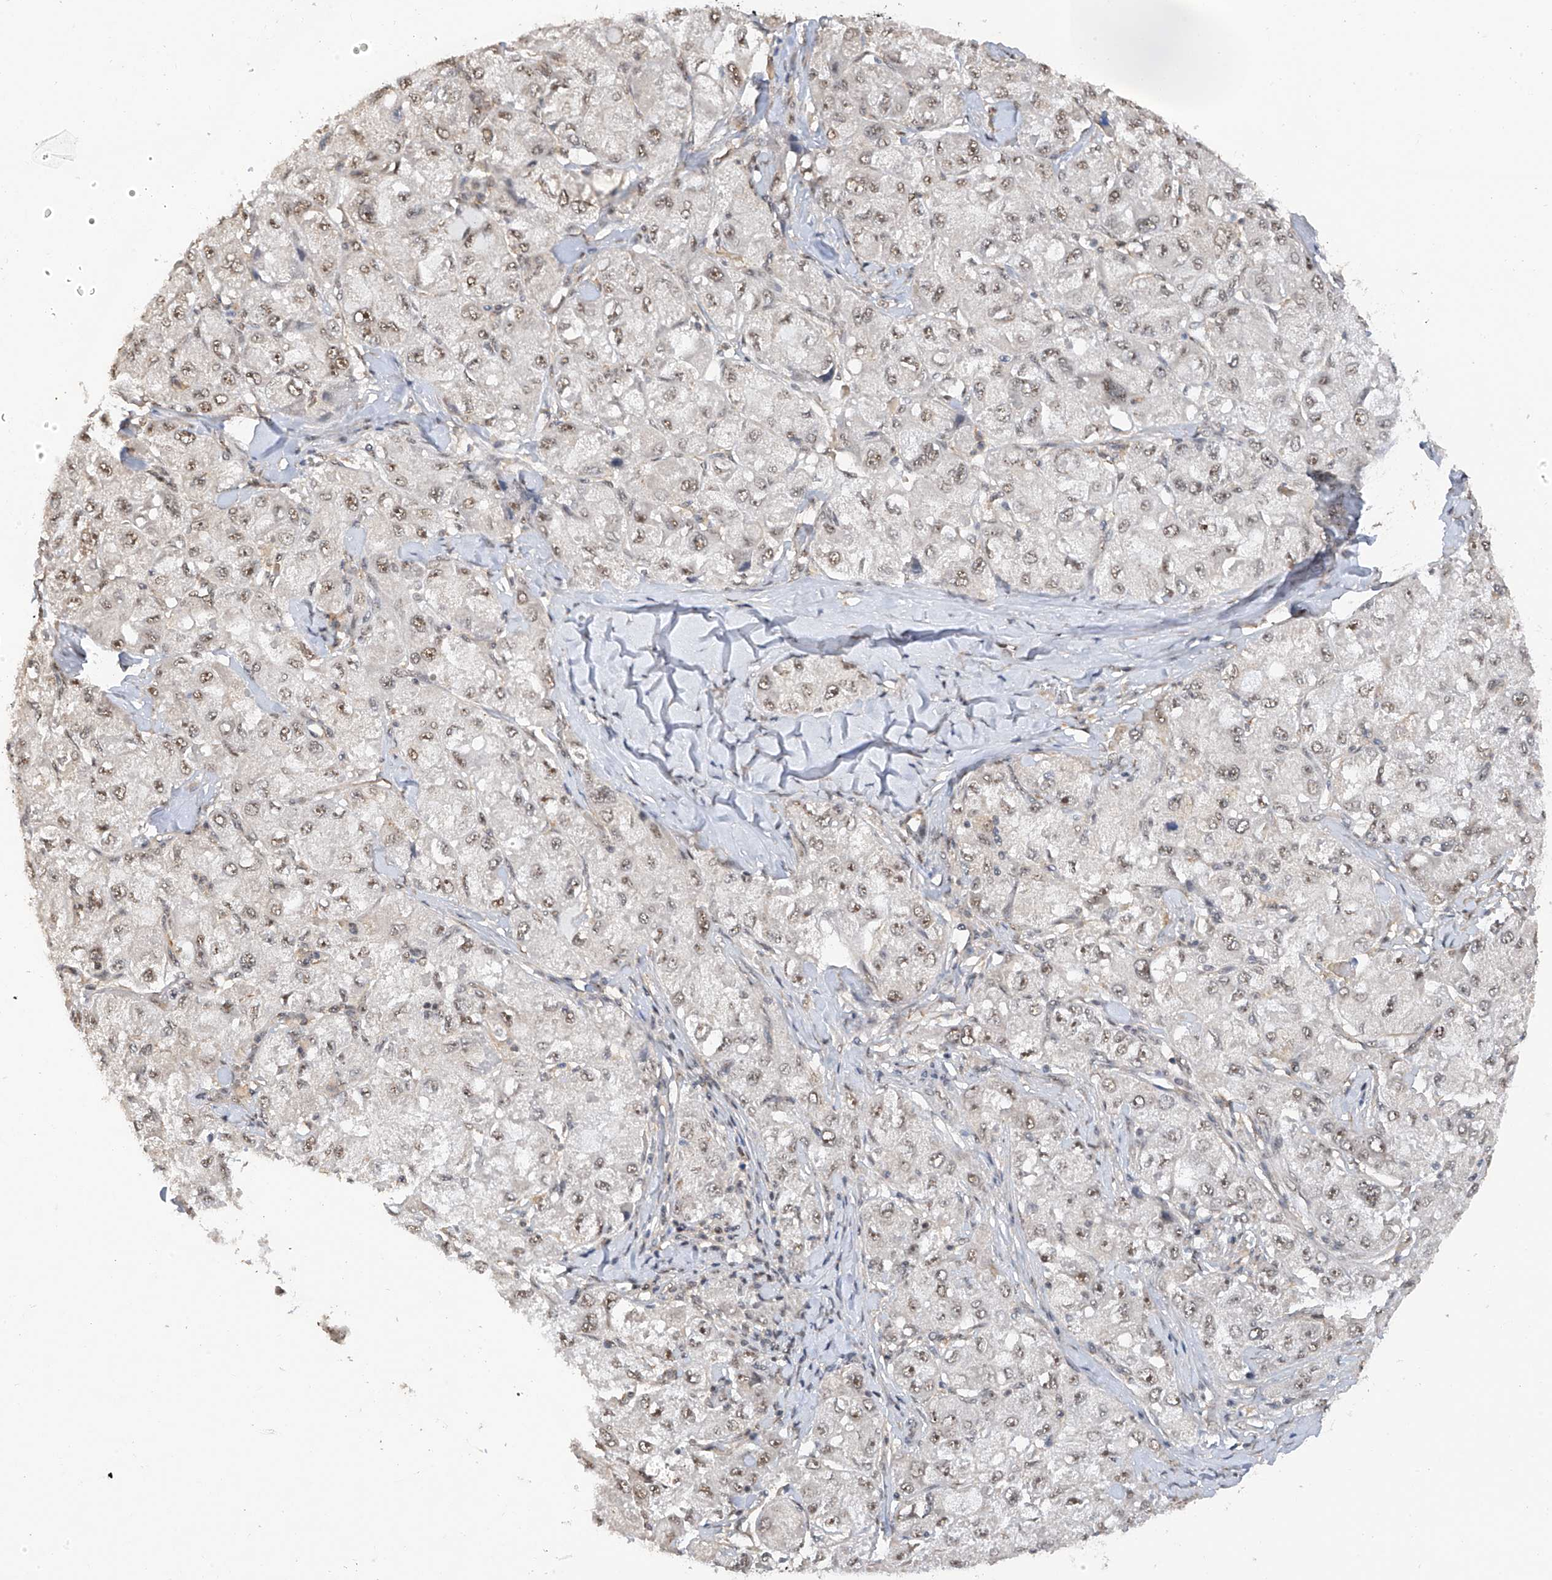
{"staining": {"intensity": "weak", "quantity": ">75%", "location": "nuclear"}, "tissue": "liver cancer", "cell_type": "Tumor cells", "image_type": "cancer", "snomed": [{"axis": "morphology", "description": "Carcinoma, Hepatocellular, NOS"}, {"axis": "topography", "description": "Liver"}], "caption": "Immunohistochemical staining of human liver cancer (hepatocellular carcinoma) reveals low levels of weak nuclear protein expression in approximately >75% of tumor cells.", "gene": "C1orf131", "patient": {"sex": "male", "age": 80}}